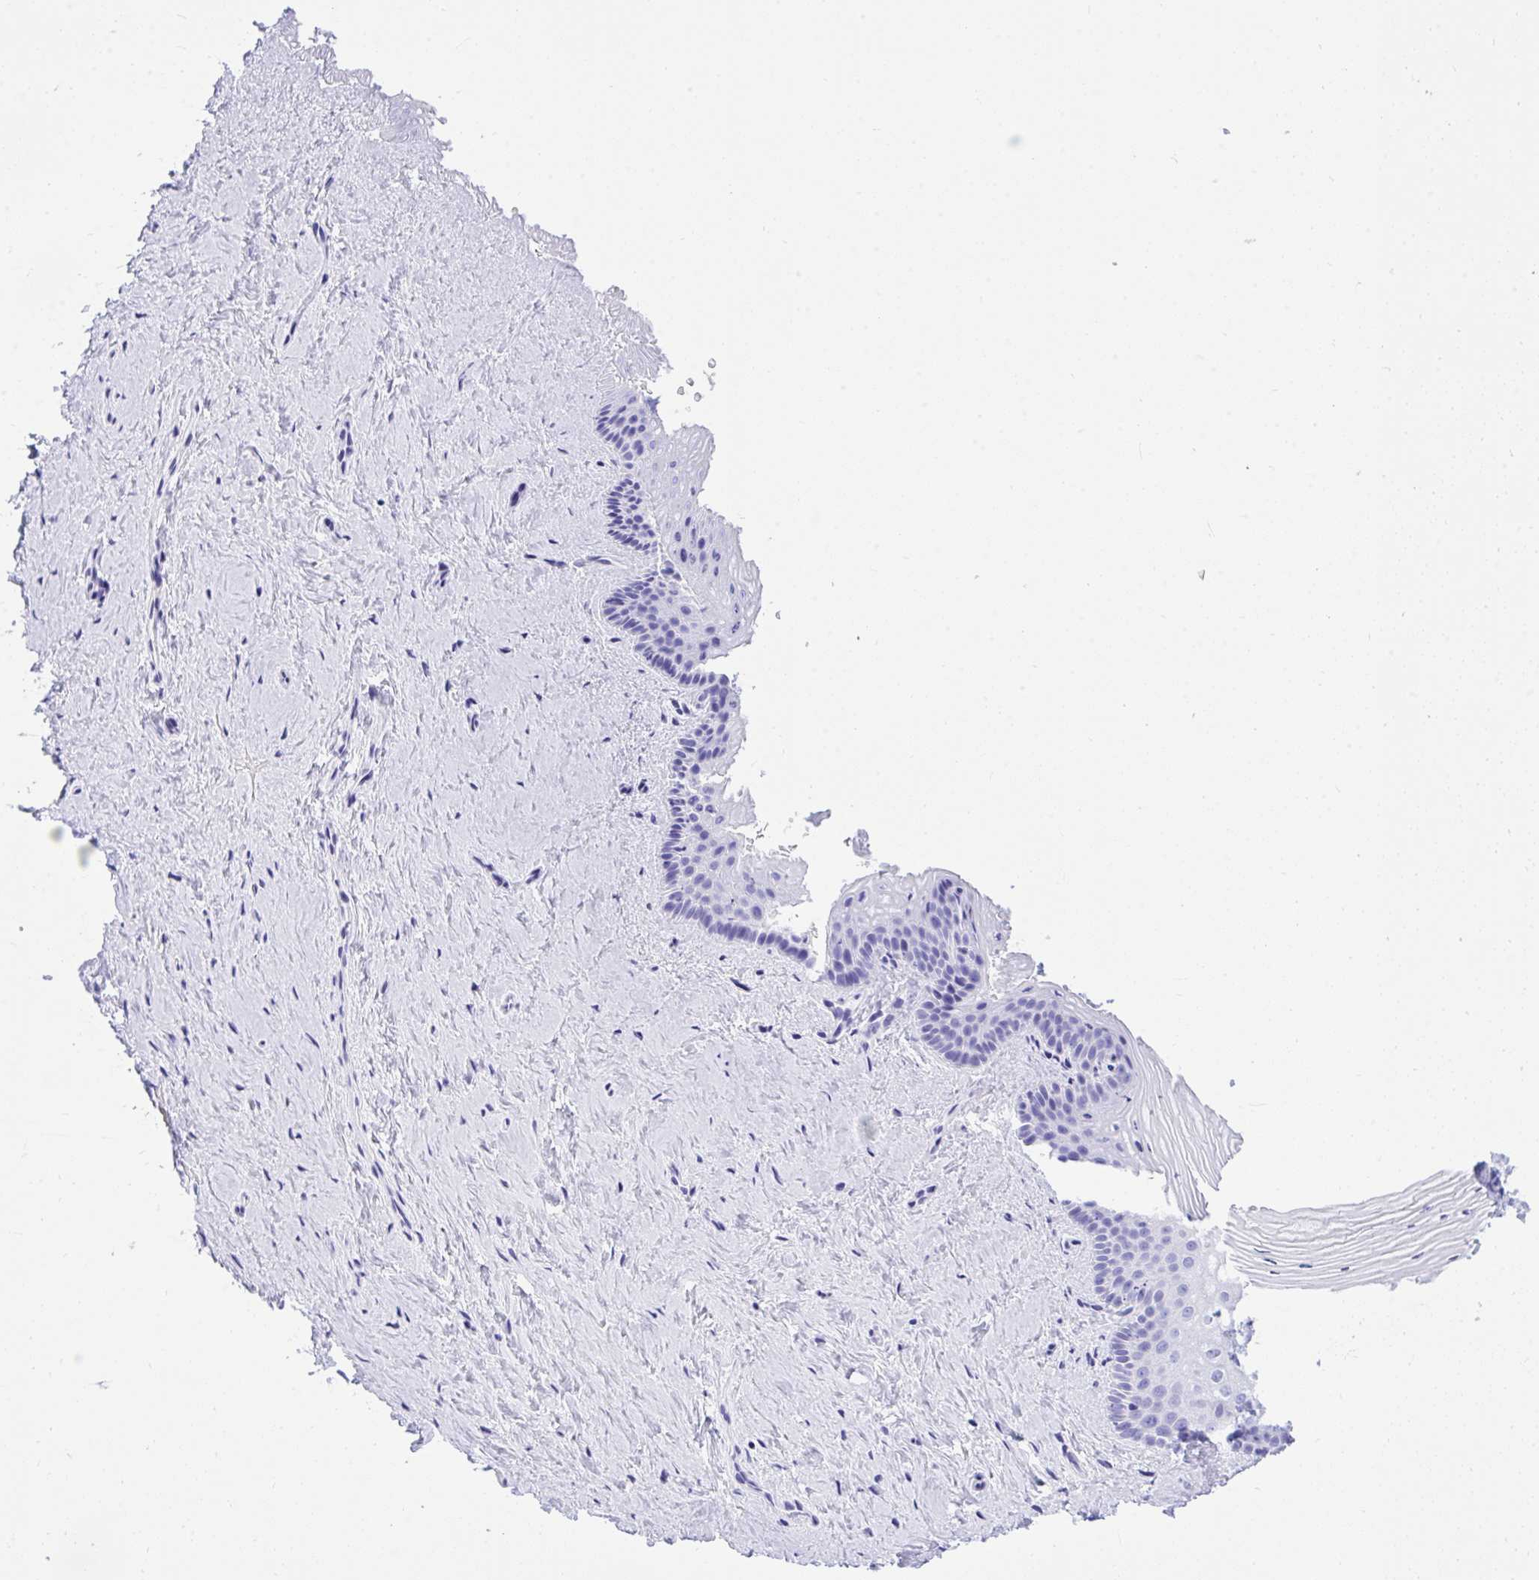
{"staining": {"intensity": "negative", "quantity": "none", "location": "none"}, "tissue": "vagina", "cell_type": "Squamous epithelial cells", "image_type": "normal", "snomed": [{"axis": "morphology", "description": "Normal tissue, NOS"}, {"axis": "topography", "description": "Vagina"}], "caption": "This histopathology image is of unremarkable vagina stained with immunohistochemistry (IHC) to label a protein in brown with the nuclei are counter-stained blue. There is no positivity in squamous epithelial cells.", "gene": "TLN2", "patient": {"sex": "female", "age": 45}}